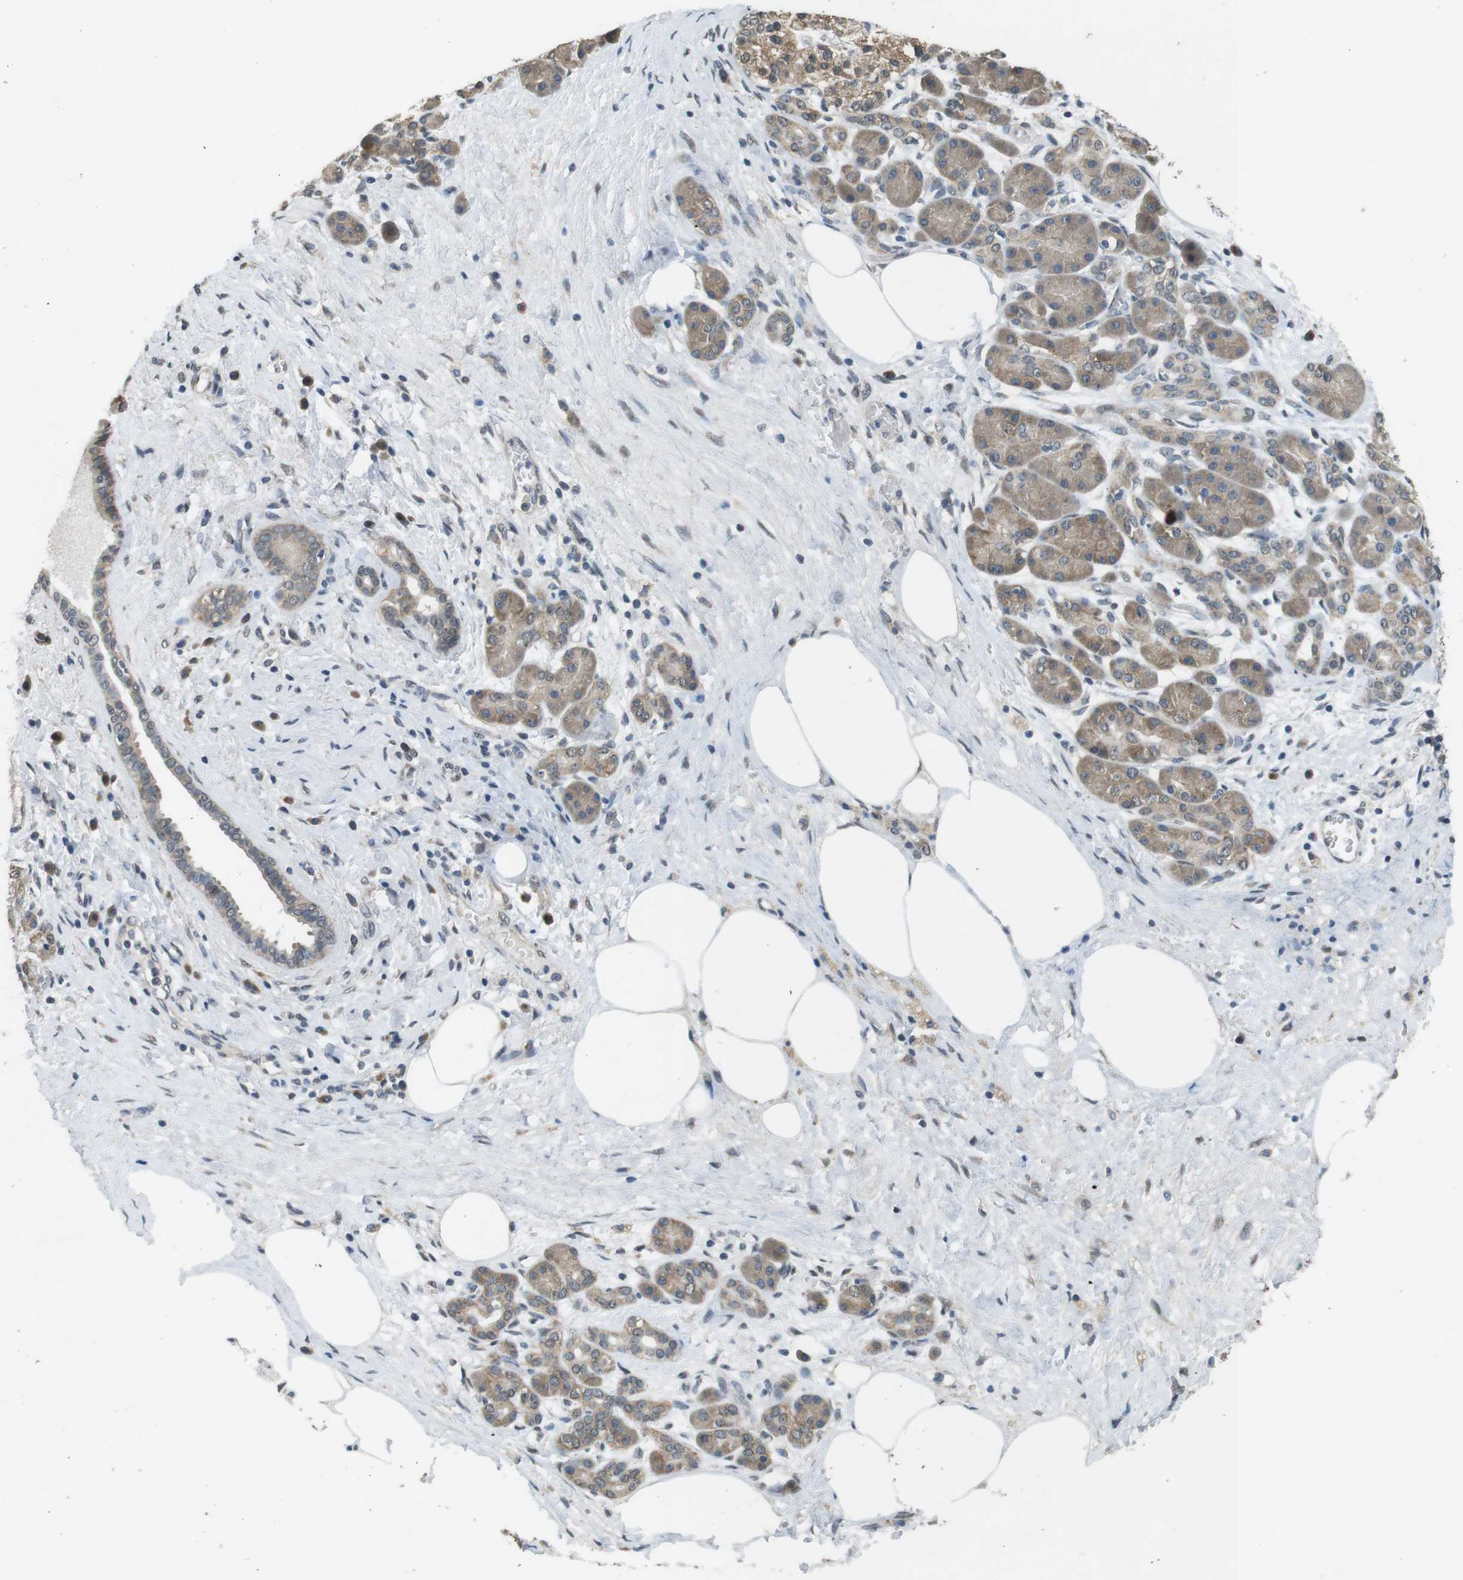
{"staining": {"intensity": "moderate", "quantity": ">75%", "location": "cytoplasmic/membranous"}, "tissue": "pancreatic cancer", "cell_type": "Tumor cells", "image_type": "cancer", "snomed": [{"axis": "morphology", "description": "Adenocarcinoma, NOS"}, {"axis": "topography", "description": "Pancreas"}], "caption": "A micrograph of pancreatic cancer stained for a protein displays moderate cytoplasmic/membranous brown staining in tumor cells.", "gene": "CLDN7", "patient": {"sex": "female", "age": 70}}